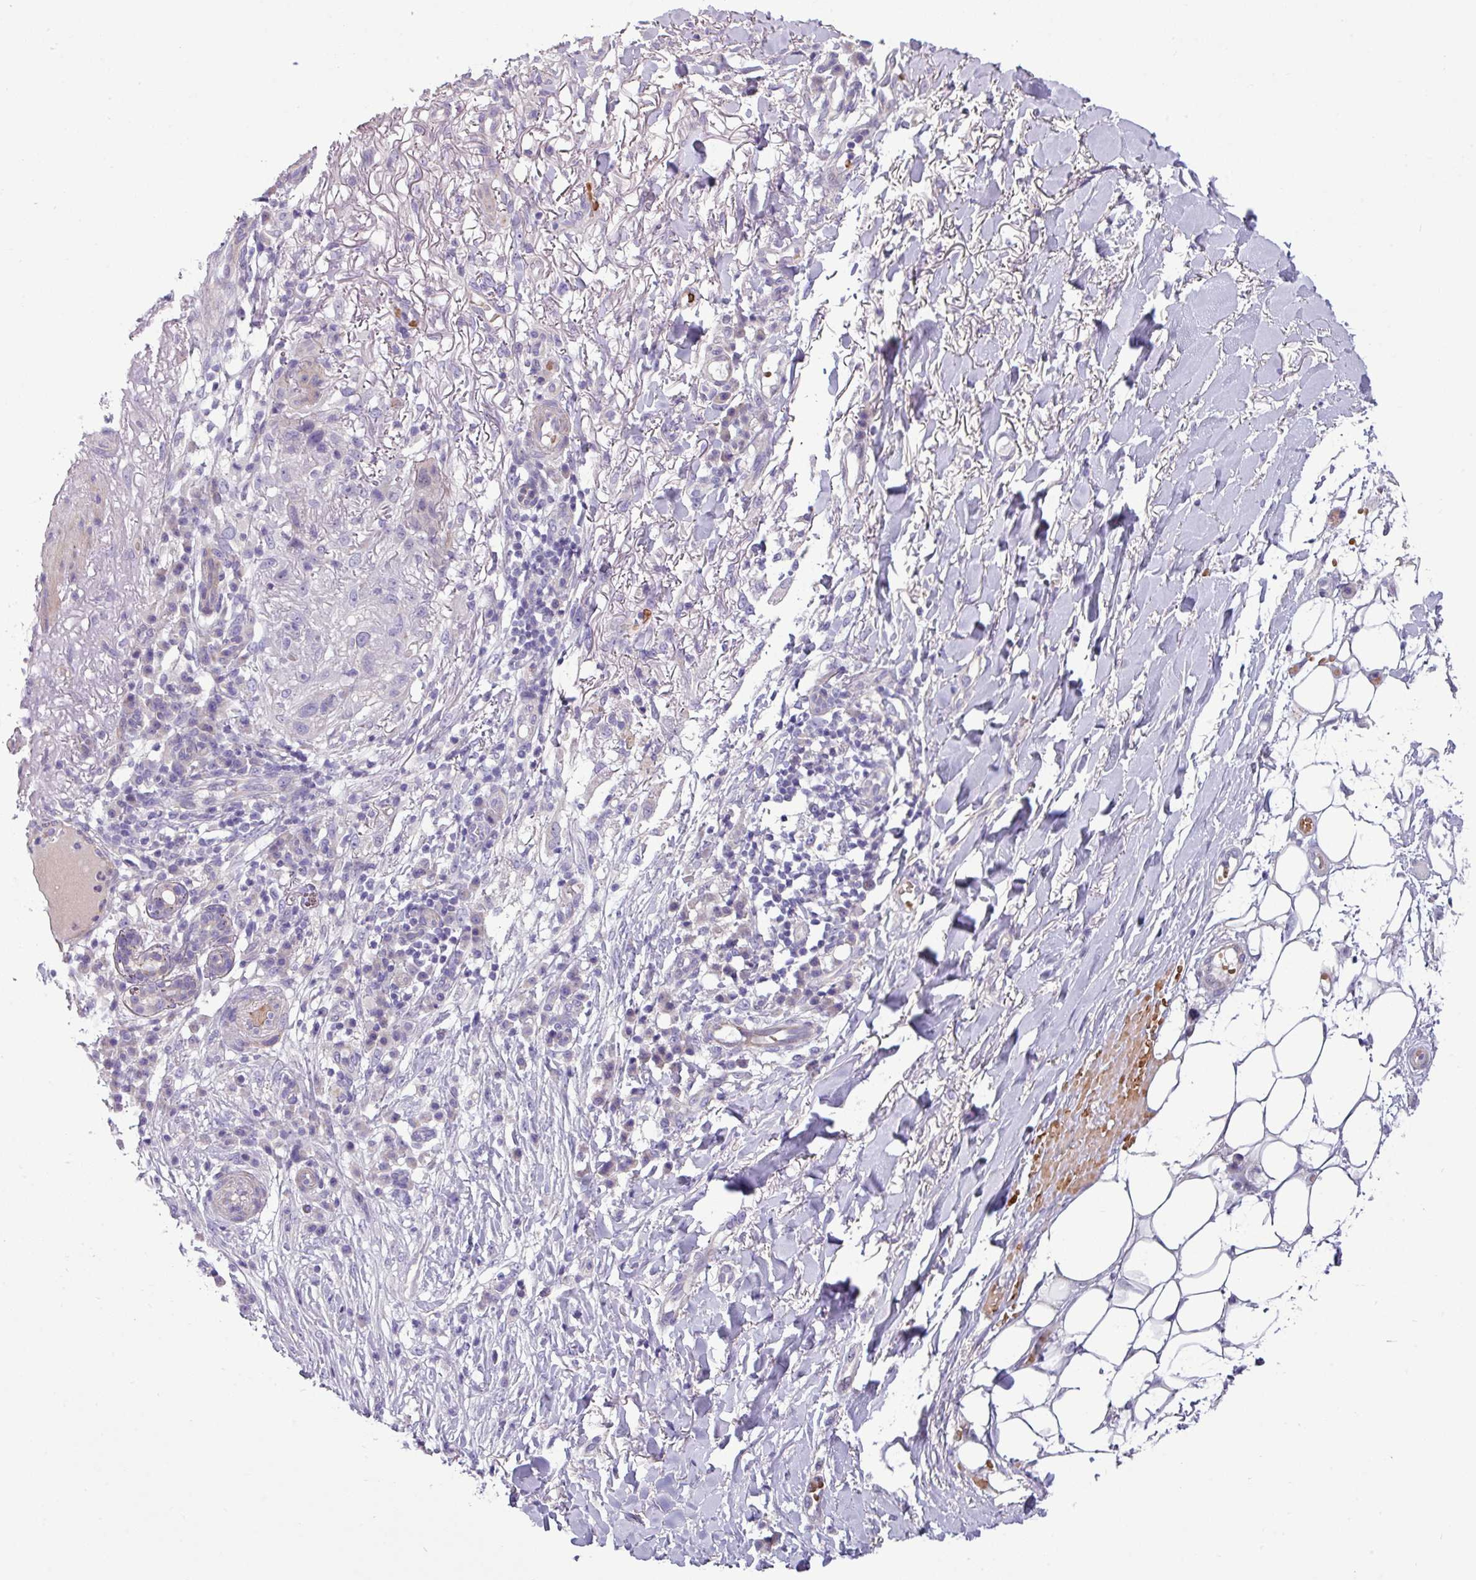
{"staining": {"intensity": "negative", "quantity": "none", "location": "none"}, "tissue": "skin cancer", "cell_type": "Tumor cells", "image_type": "cancer", "snomed": [{"axis": "morphology", "description": "Normal tissue, NOS"}, {"axis": "morphology", "description": "Squamous cell carcinoma, NOS"}, {"axis": "topography", "description": "Skin"}], "caption": "An immunohistochemistry (IHC) micrograph of squamous cell carcinoma (skin) is shown. There is no staining in tumor cells of squamous cell carcinoma (skin).", "gene": "ACAP3", "patient": {"sex": "female", "age": 96}}